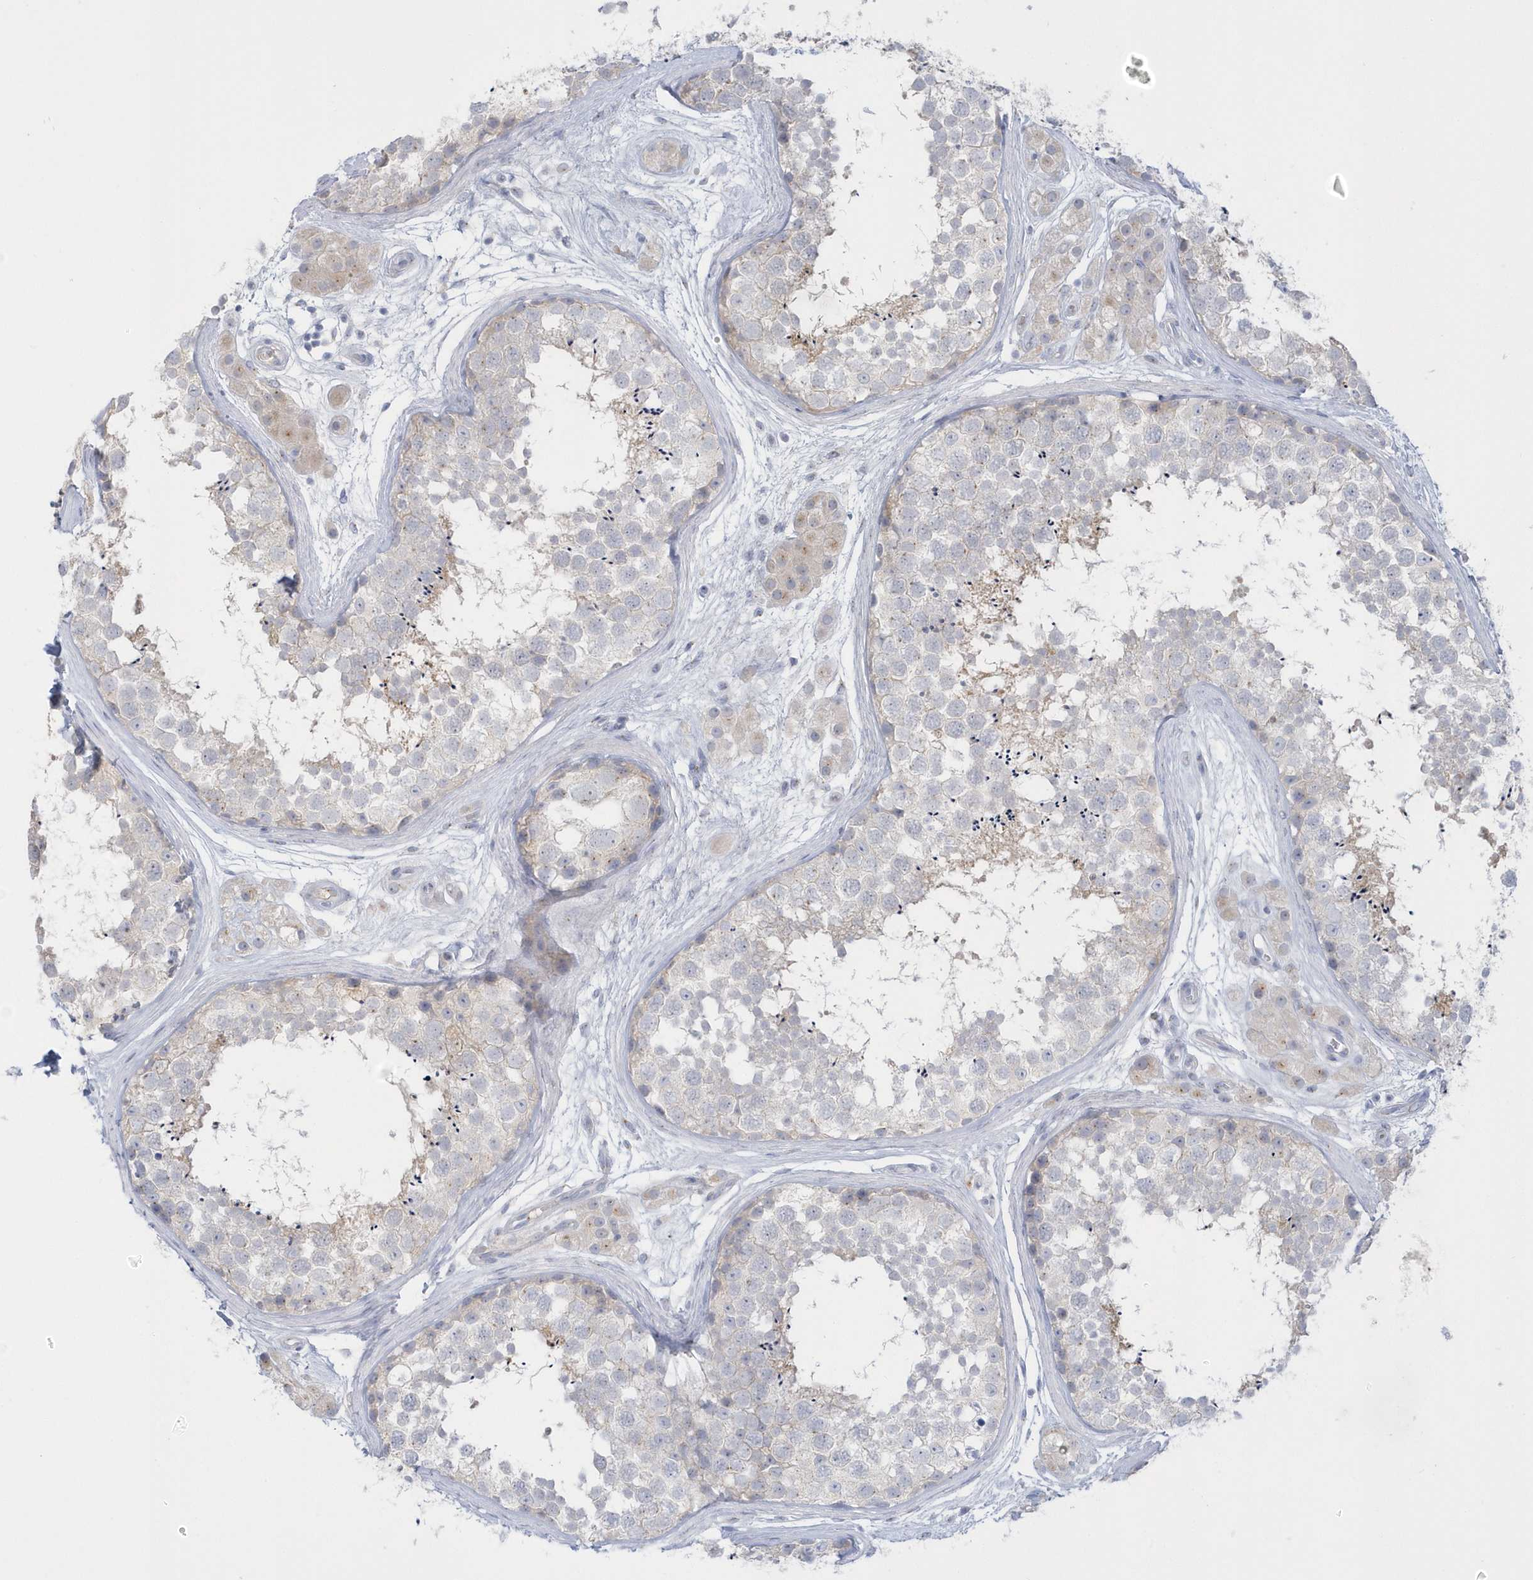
{"staining": {"intensity": "weak", "quantity": "<25%", "location": "cytoplasmic/membranous"}, "tissue": "testis", "cell_type": "Cells in seminiferous ducts", "image_type": "normal", "snomed": [{"axis": "morphology", "description": "Normal tissue, NOS"}, {"axis": "topography", "description": "Testis"}], "caption": "DAB immunohistochemical staining of unremarkable testis displays no significant expression in cells in seminiferous ducts. The staining is performed using DAB brown chromogen with nuclei counter-stained in using hematoxylin.", "gene": "SEMA3D", "patient": {"sex": "male", "age": 56}}